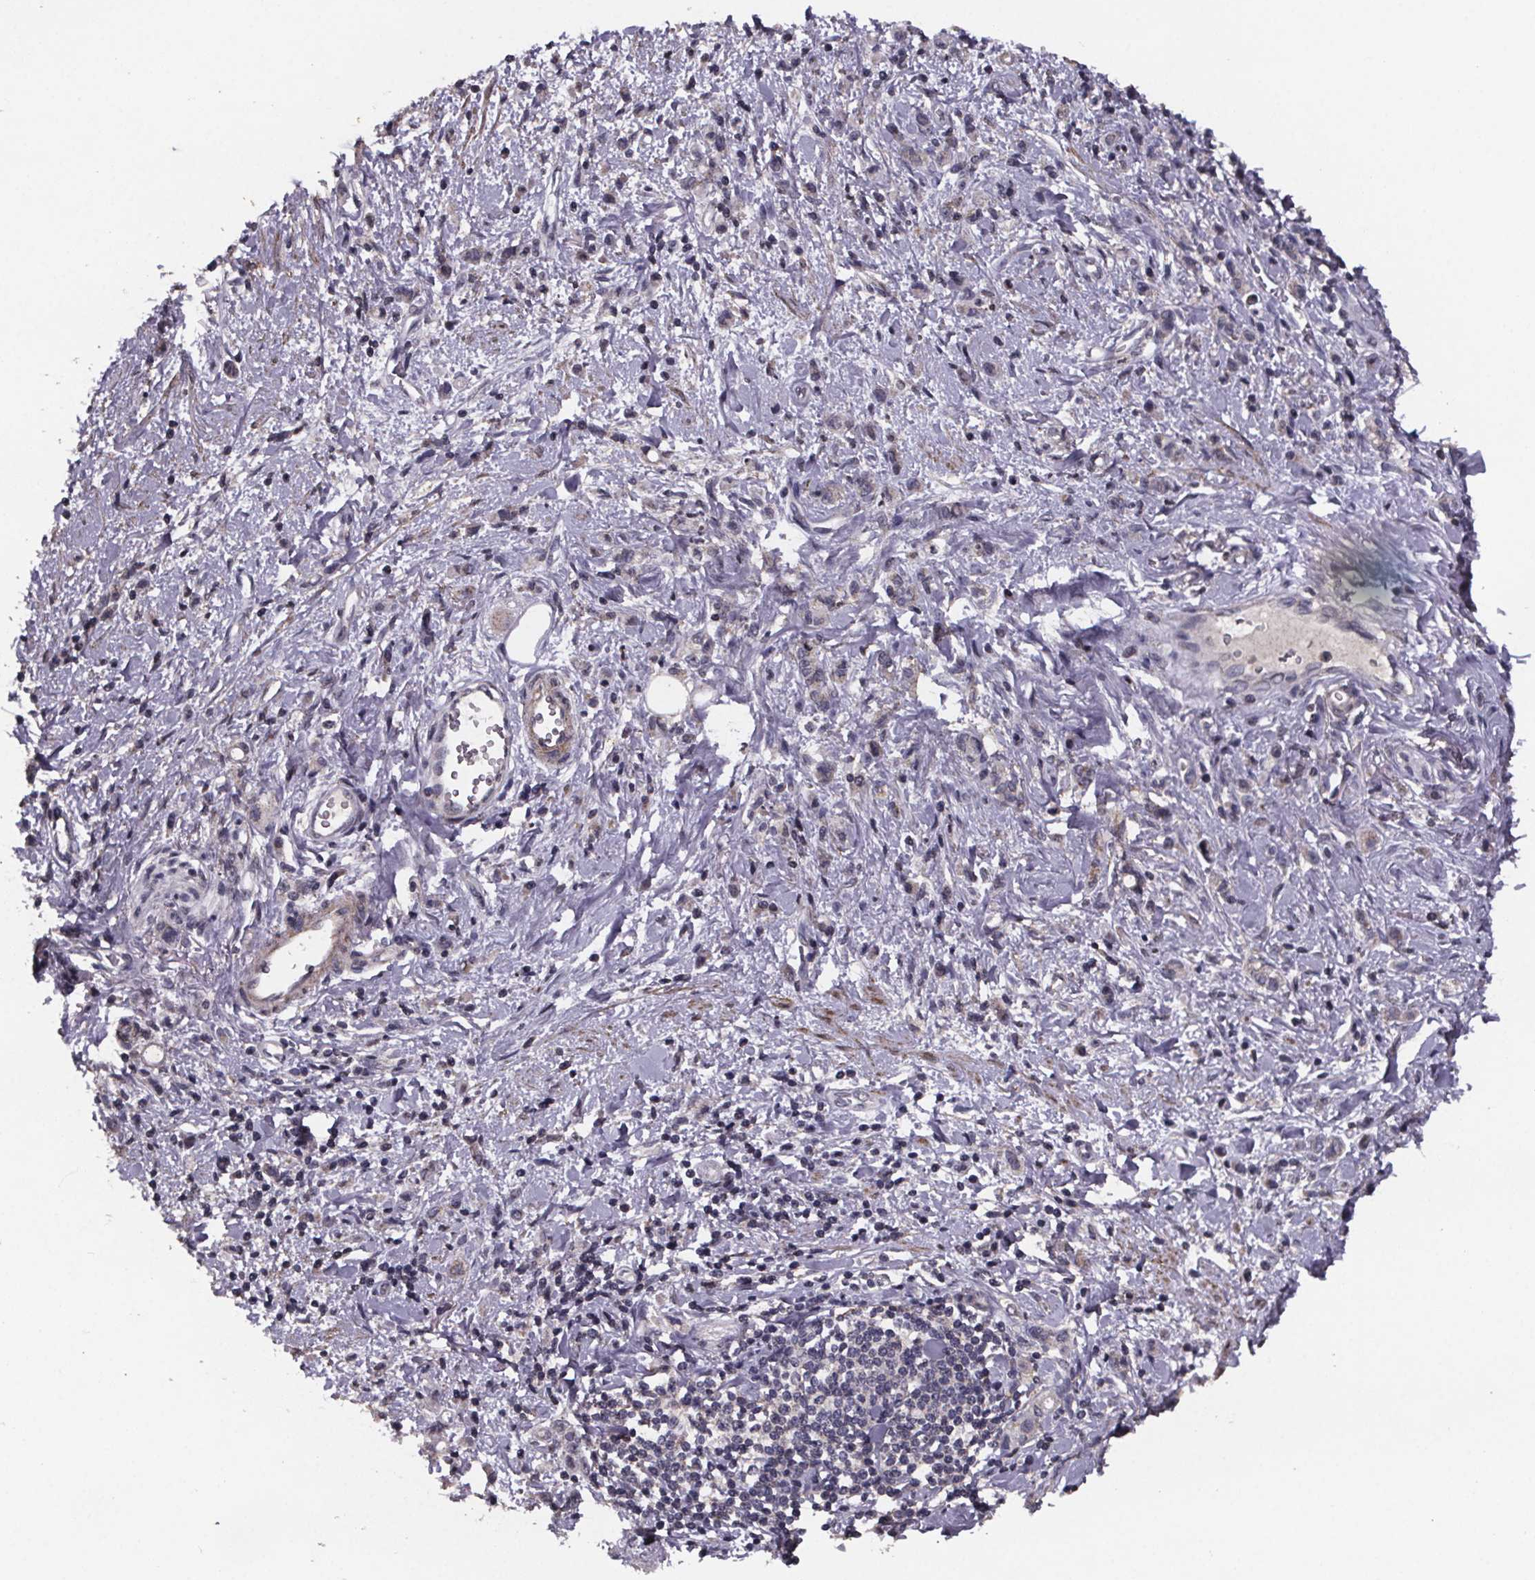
{"staining": {"intensity": "negative", "quantity": "none", "location": "none"}, "tissue": "stomach cancer", "cell_type": "Tumor cells", "image_type": "cancer", "snomed": [{"axis": "morphology", "description": "Adenocarcinoma, NOS"}, {"axis": "topography", "description": "Stomach"}], "caption": "Immunohistochemistry (IHC) histopathology image of neoplastic tissue: stomach cancer stained with DAB exhibits no significant protein positivity in tumor cells.", "gene": "PALLD", "patient": {"sex": "male", "age": 77}}